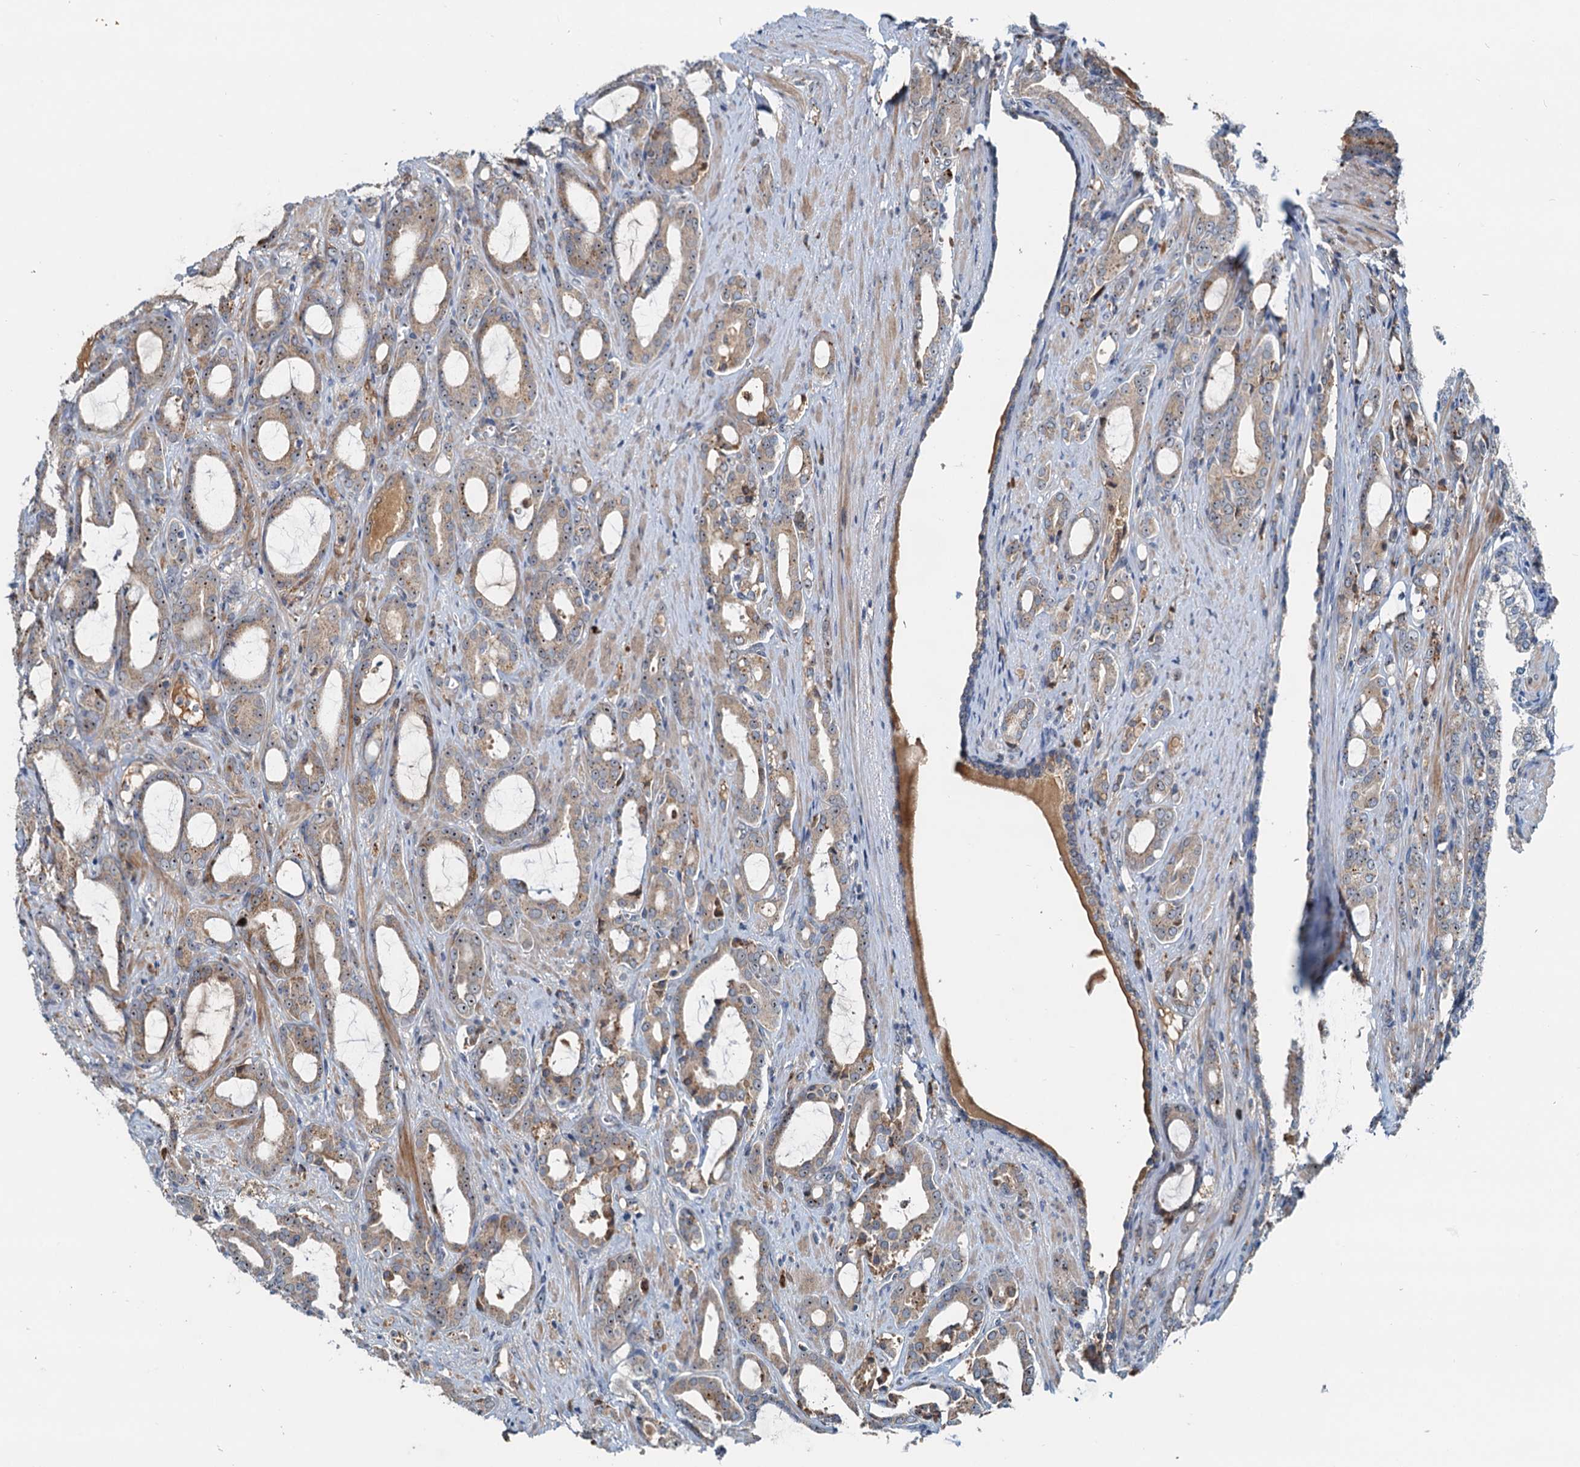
{"staining": {"intensity": "weak", "quantity": "<25%", "location": "cytoplasmic/membranous"}, "tissue": "prostate cancer", "cell_type": "Tumor cells", "image_type": "cancer", "snomed": [{"axis": "morphology", "description": "Adenocarcinoma, High grade"}, {"axis": "topography", "description": "Prostate"}], "caption": "Immunohistochemistry (IHC) micrograph of neoplastic tissue: prostate high-grade adenocarcinoma stained with DAB (3,3'-diaminobenzidine) displays no significant protein staining in tumor cells. (Immunohistochemistry (IHC), brightfield microscopy, high magnification).", "gene": "RGS7BP", "patient": {"sex": "male", "age": 72}}